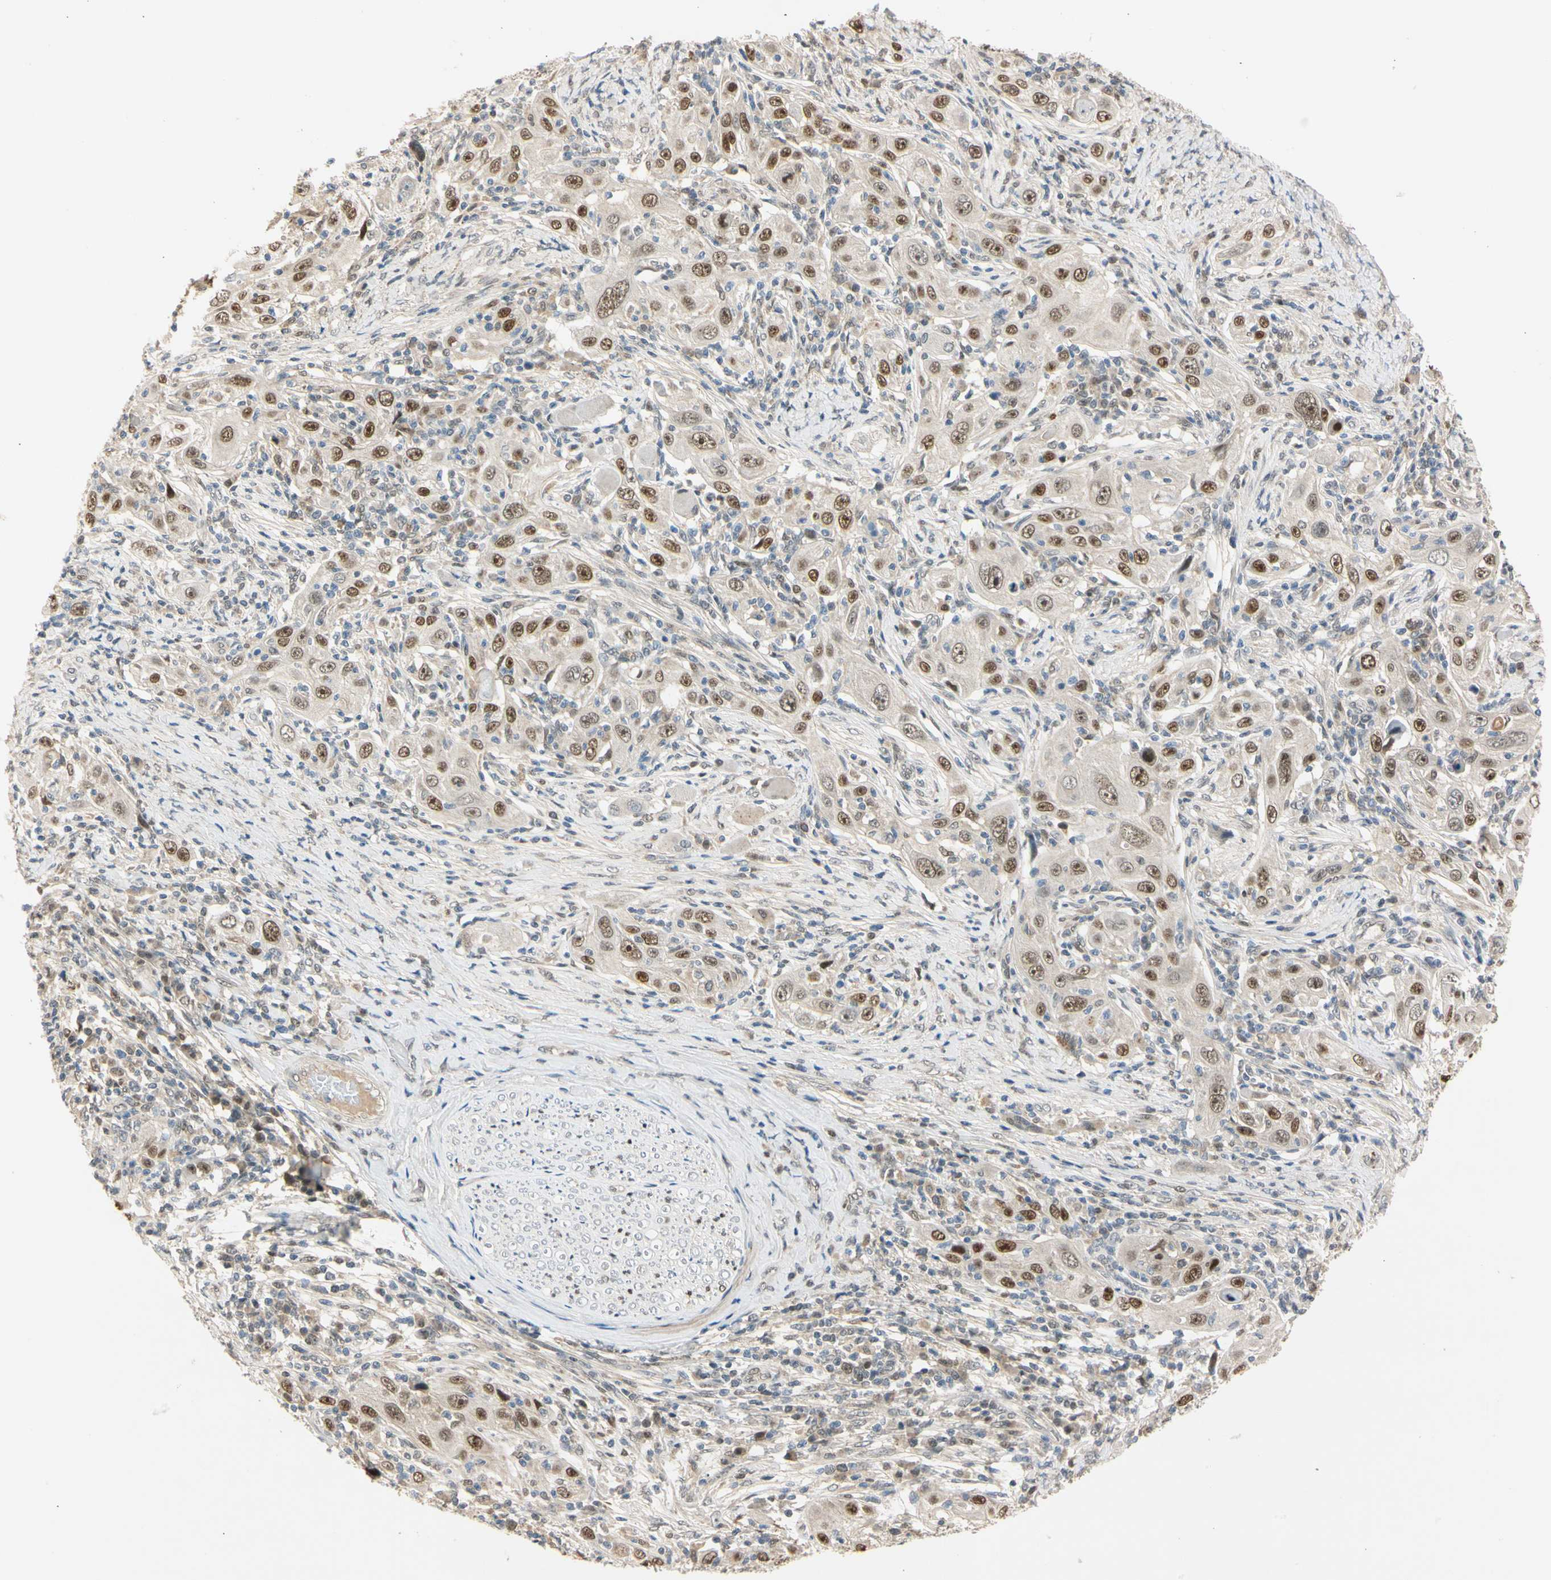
{"staining": {"intensity": "moderate", "quantity": ">75%", "location": "cytoplasmic/membranous,nuclear"}, "tissue": "skin cancer", "cell_type": "Tumor cells", "image_type": "cancer", "snomed": [{"axis": "morphology", "description": "Squamous cell carcinoma, NOS"}, {"axis": "topography", "description": "Skin"}], "caption": "Squamous cell carcinoma (skin) stained with immunohistochemistry (IHC) reveals moderate cytoplasmic/membranous and nuclear expression in about >75% of tumor cells. (Brightfield microscopy of DAB IHC at high magnification).", "gene": "RIOX2", "patient": {"sex": "female", "age": 88}}